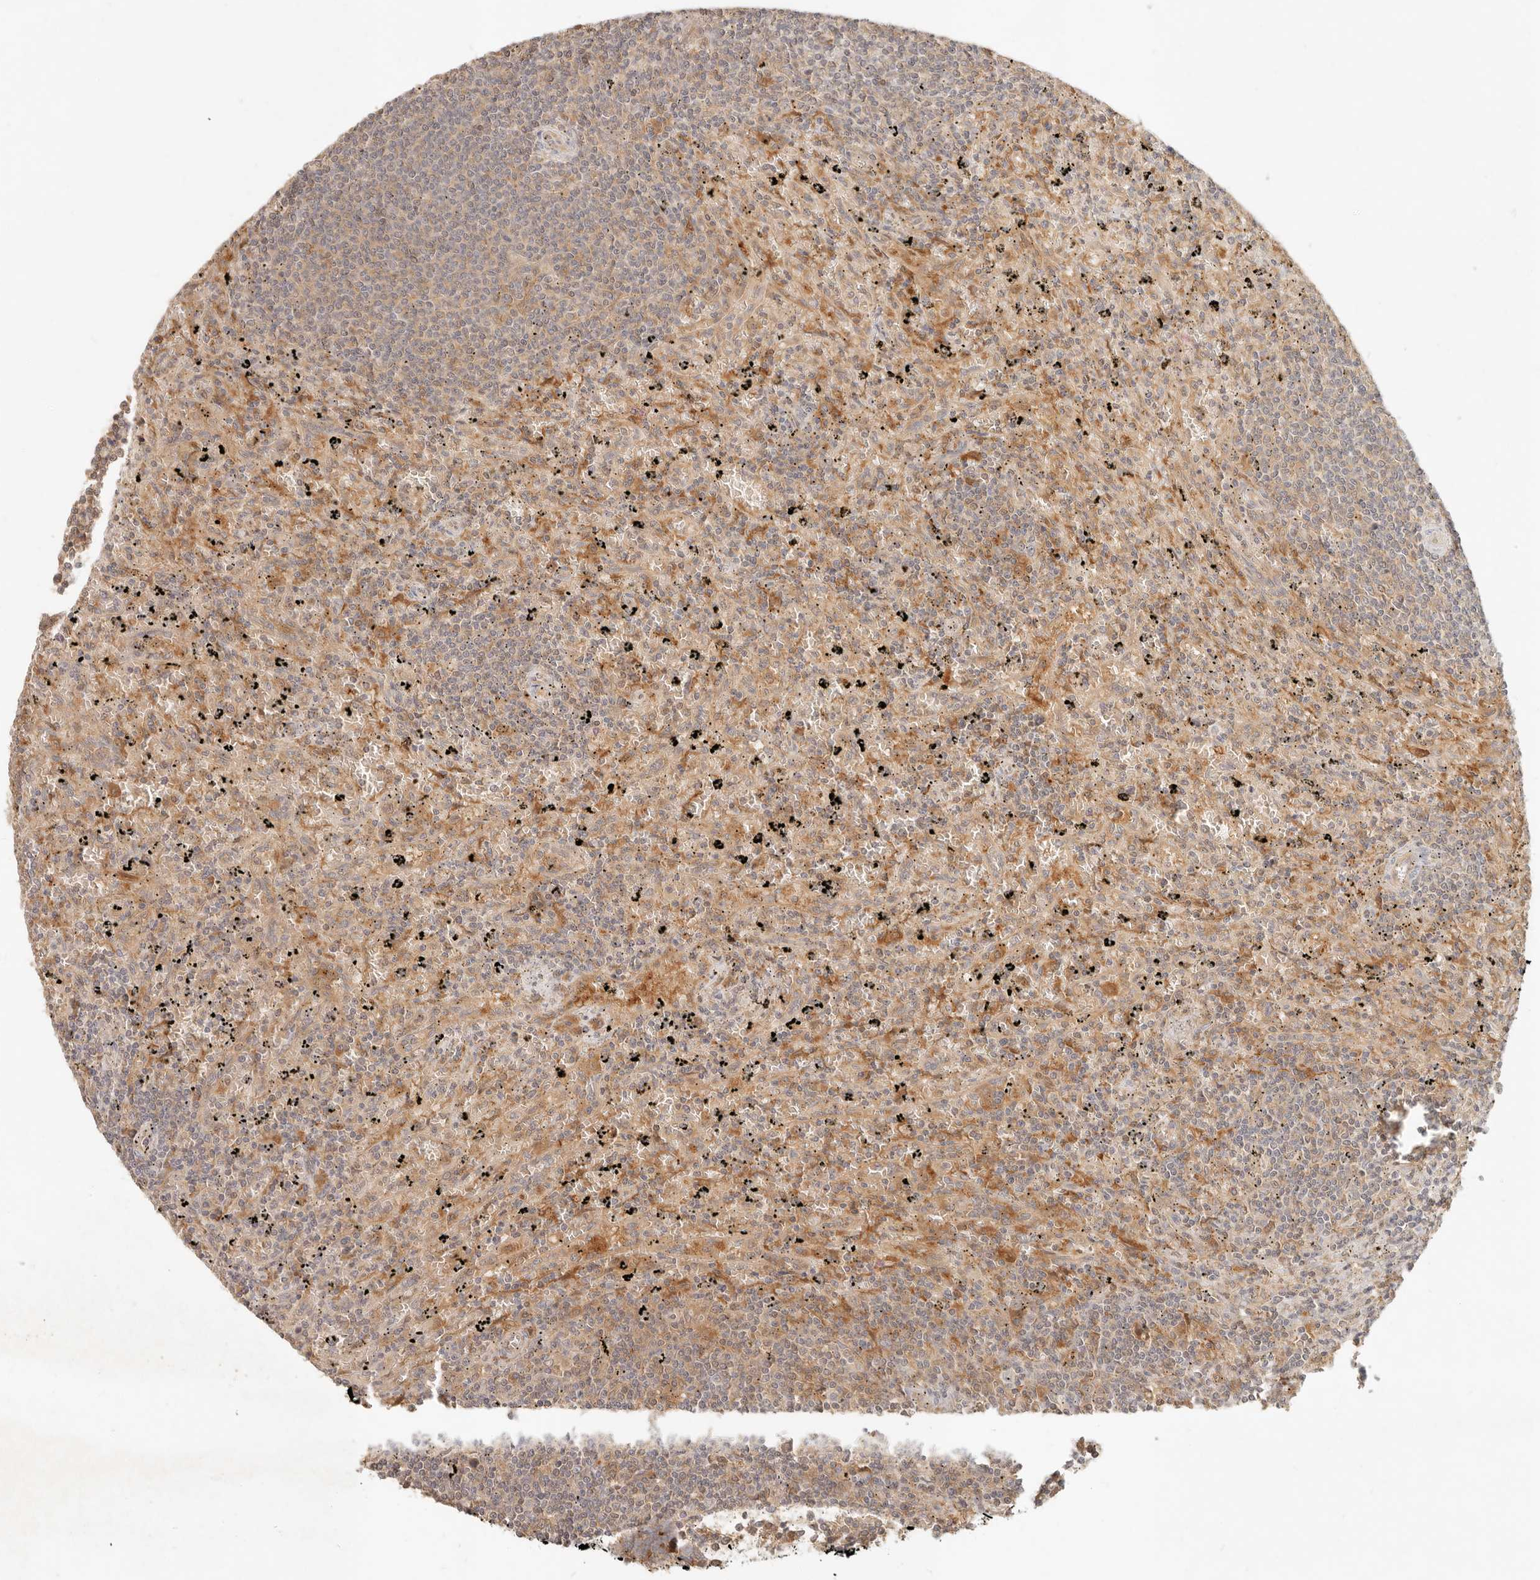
{"staining": {"intensity": "weak", "quantity": "25%-75%", "location": "cytoplasmic/membranous"}, "tissue": "lymphoma", "cell_type": "Tumor cells", "image_type": "cancer", "snomed": [{"axis": "morphology", "description": "Malignant lymphoma, non-Hodgkin's type, Low grade"}, {"axis": "topography", "description": "Spleen"}], "caption": "High-power microscopy captured an immunohistochemistry (IHC) histopathology image of lymphoma, revealing weak cytoplasmic/membranous positivity in approximately 25%-75% of tumor cells.", "gene": "NECAP2", "patient": {"sex": "male", "age": 76}}